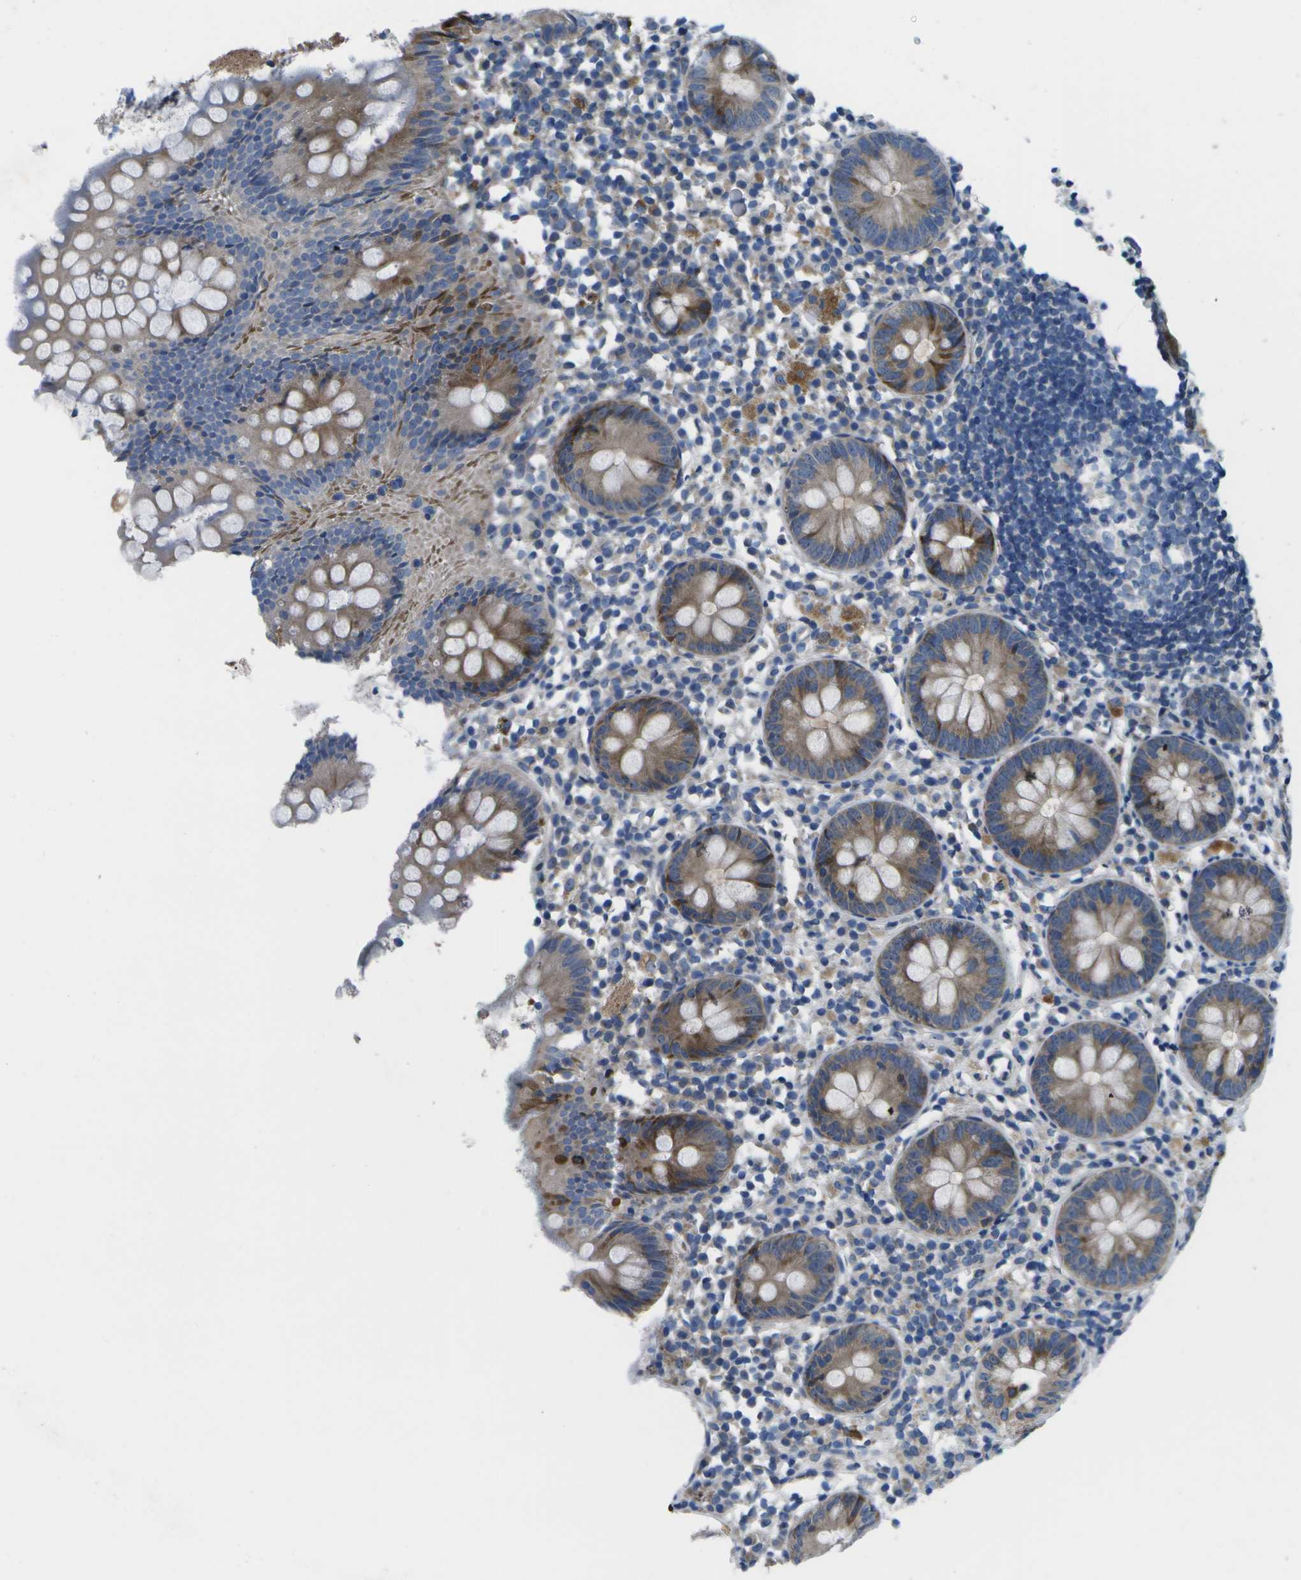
{"staining": {"intensity": "moderate", "quantity": ">75%", "location": "cytoplasmic/membranous"}, "tissue": "appendix", "cell_type": "Glandular cells", "image_type": "normal", "snomed": [{"axis": "morphology", "description": "Normal tissue, NOS"}, {"axis": "topography", "description": "Appendix"}], "caption": "Immunohistochemical staining of normal human appendix demonstrates >75% levels of moderate cytoplasmic/membranous protein staining in approximately >75% of glandular cells. The protein is stained brown, and the nuclei are stained in blue (DAB IHC with brightfield microscopy, high magnification).", "gene": "GDF5", "patient": {"sex": "female", "age": 20}}